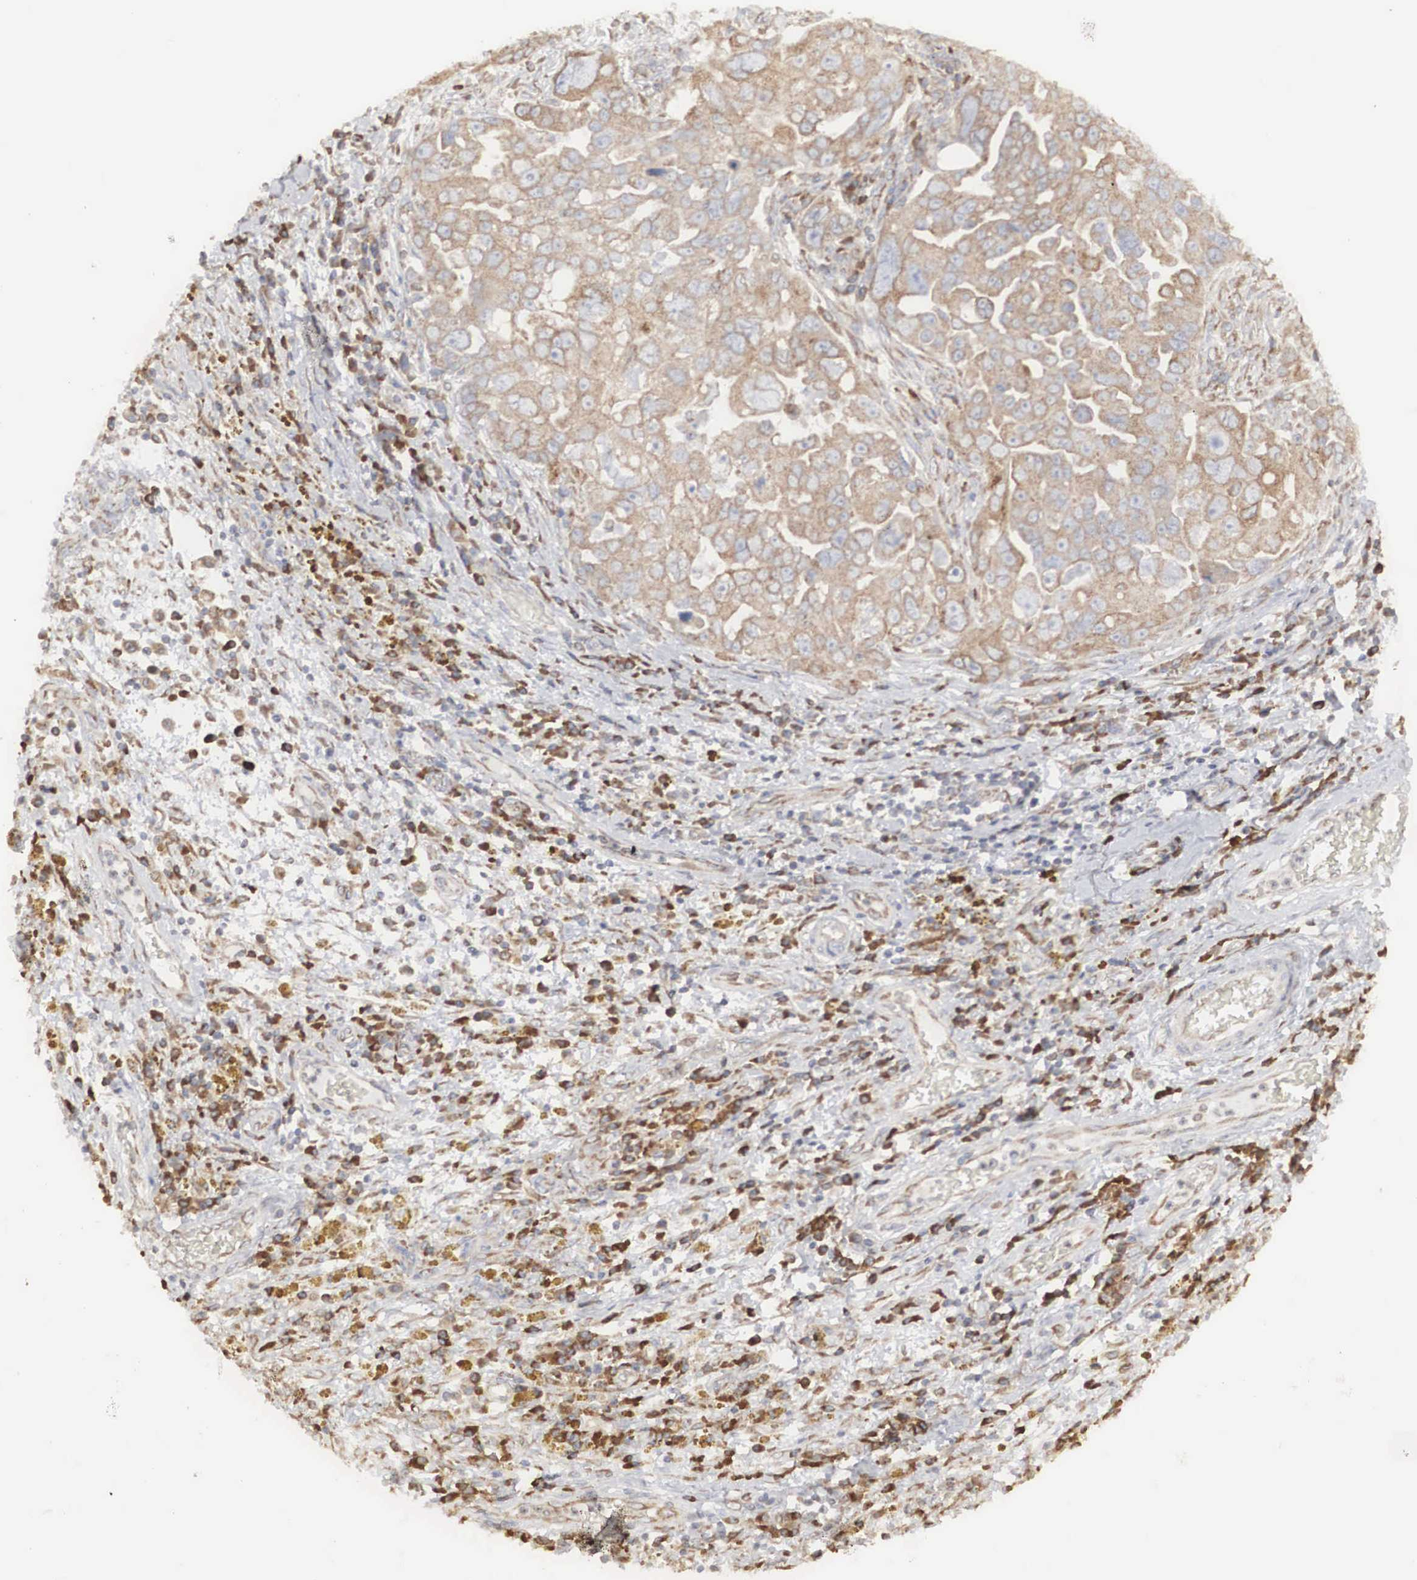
{"staining": {"intensity": "weak", "quantity": ">75%", "location": "cytoplasmic/membranous"}, "tissue": "ovarian cancer", "cell_type": "Tumor cells", "image_type": "cancer", "snomed": [{"axis": "morphology", "description": "Carcinoma, endometroid"}, {"axis": "topography", "description": "Ovary"}], "caption": "Brown immunohistochemical staining in human ovarian endometroid carcinoma demonstrates weak cytoplasmic/membranous staining in approximately >75% of tumor cells.", "gene": "MIA2", "patient": {"sex": "female", "age": 75}}